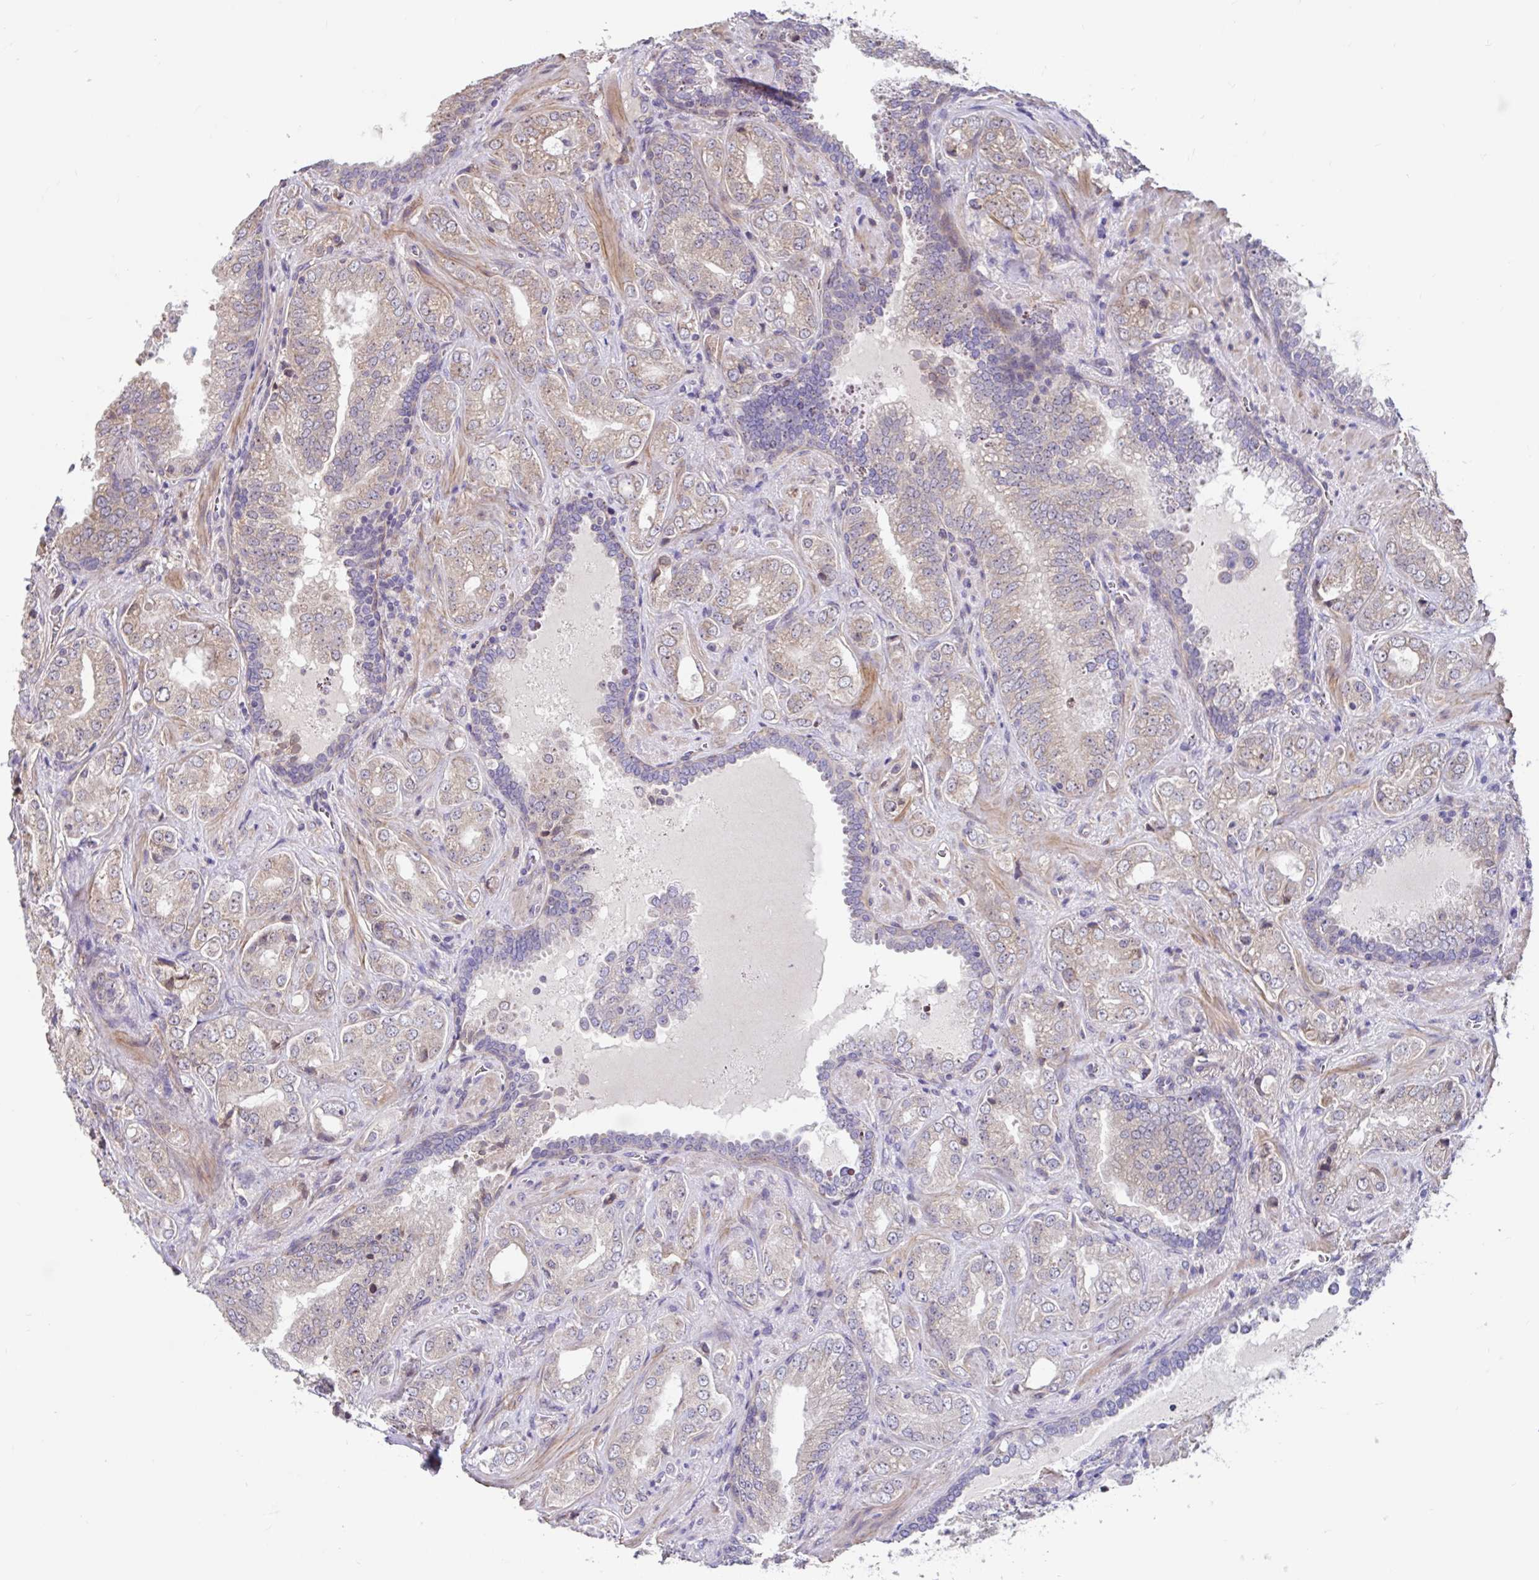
{"staining": {"intensity": "weak", "quantity": "25%-75%", "location": "cytoplasmic/membranous"}, "tissue": "prostate cancer", "cell_type": "Tumor cells", "image_type": "cancer", "snomed": [{"axis": "morphology", "description": "Adenocarcinoma, High grade"}, {"axis": "topography", "description": "Prostate"}], "caption": "Immunohistochemistry micrograph of neoplastic tissue: adenocarcinoma (high-grade) (prostate) stained using IHC displays low levels of weak protein expression localized specifically in the cytoplasmic/membranous of tumor cells, appearing as a cytoplasmic/membranous brown color.", "gene": "NT5C1B", "patient": {"sex": "male", "age": 67}}